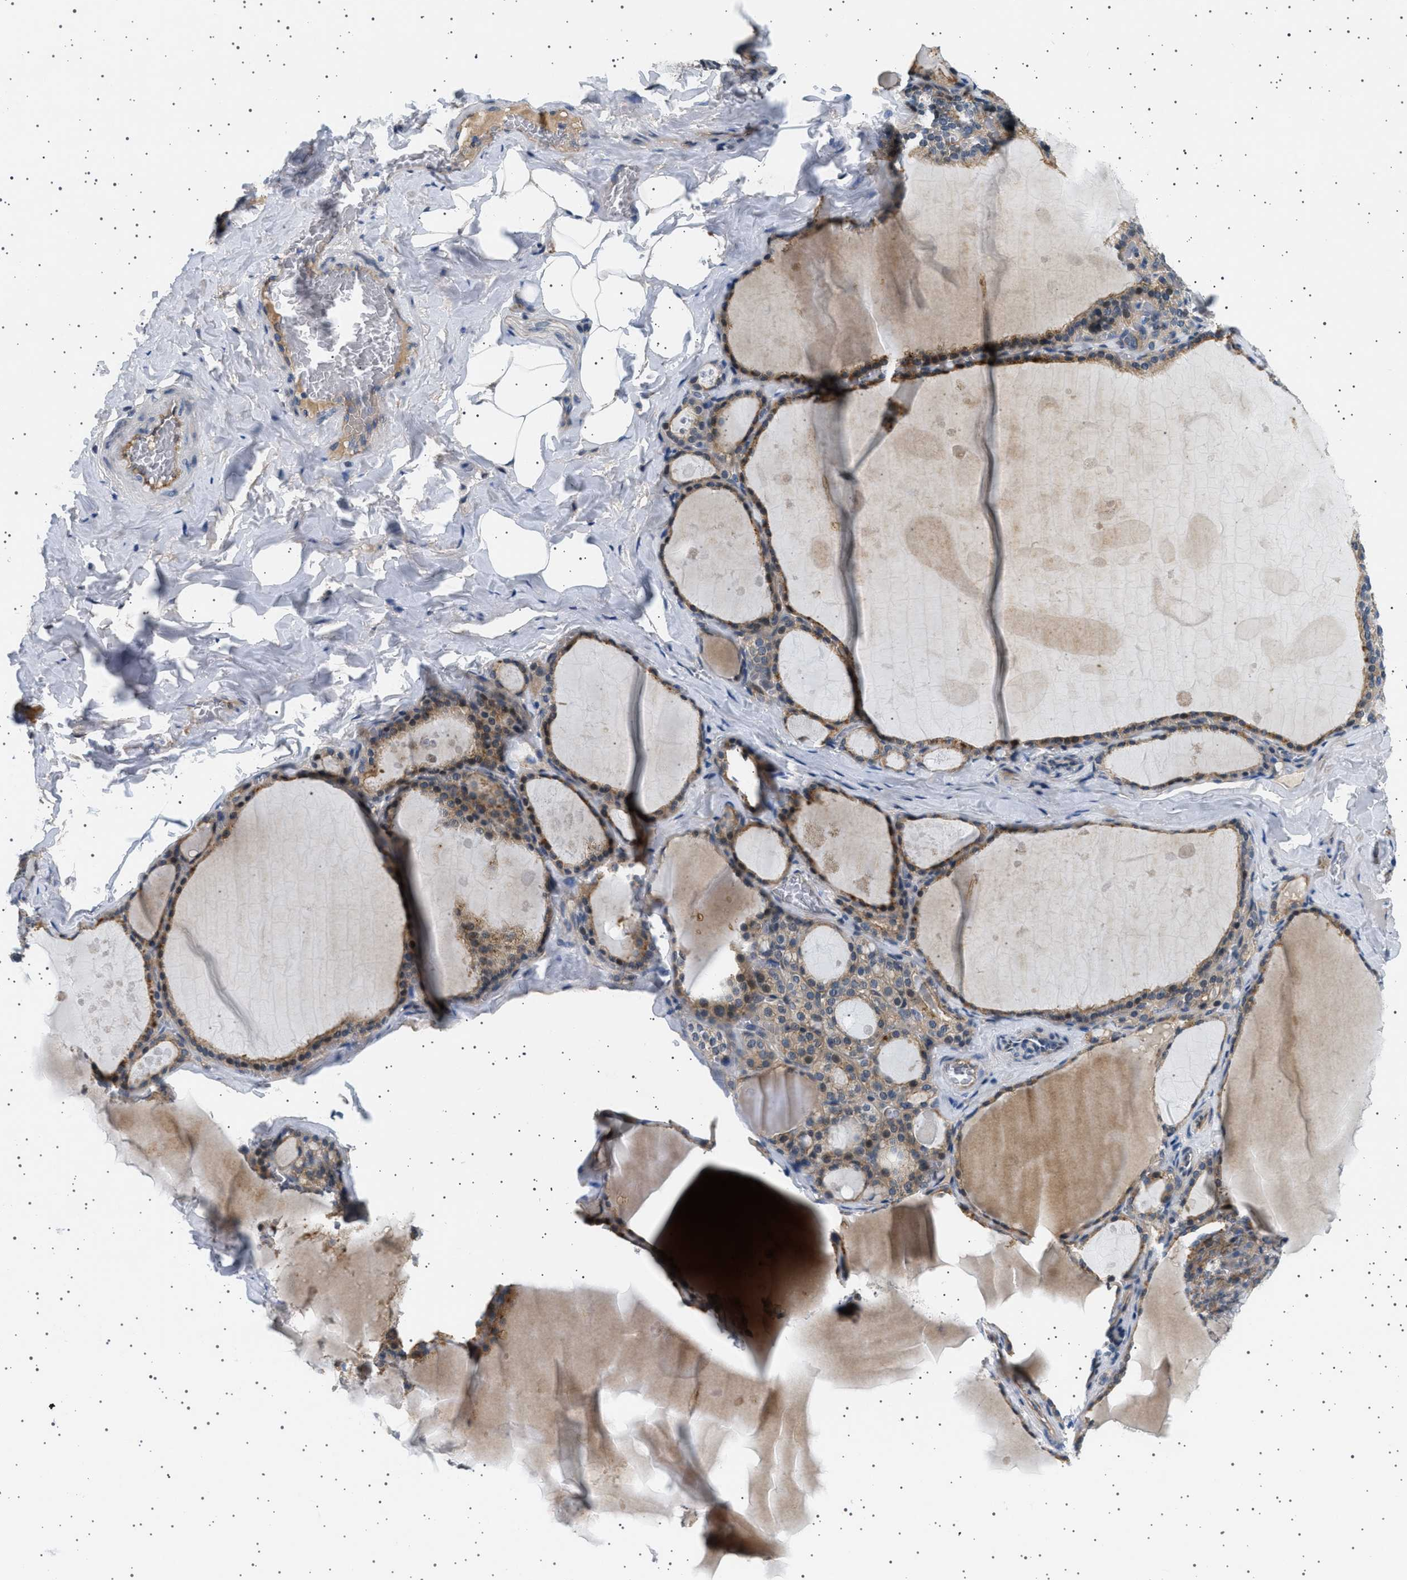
{"staining": {"intensity": "moderate", "quantity": "25%-75%", "location": "cytoplasmic/membranous,nuclear"}, "tissue": "thyroid gland", "cell_type": "Glandular cells", "image_type": "normal", "snomed": [{"axis": "morphology", "description": "Normal tissue, NOS"}, {"axis": "topography", "description": "Thyroid gland"}], "caption": "A micrograph of thyroid gland stained for a protein demonstrates moderate cytoplasmic/membranous,nuclear brown staining in glandular cells. The staining was performed using DAB (3,3'-diaminobenzidine) to visualize the protein expression in brown, while the nuclei were stained in blue with hematoxylin (Magnification: 20x).", "gene": "PLPP6", "patient": {"sex": "male", "age": 56}}